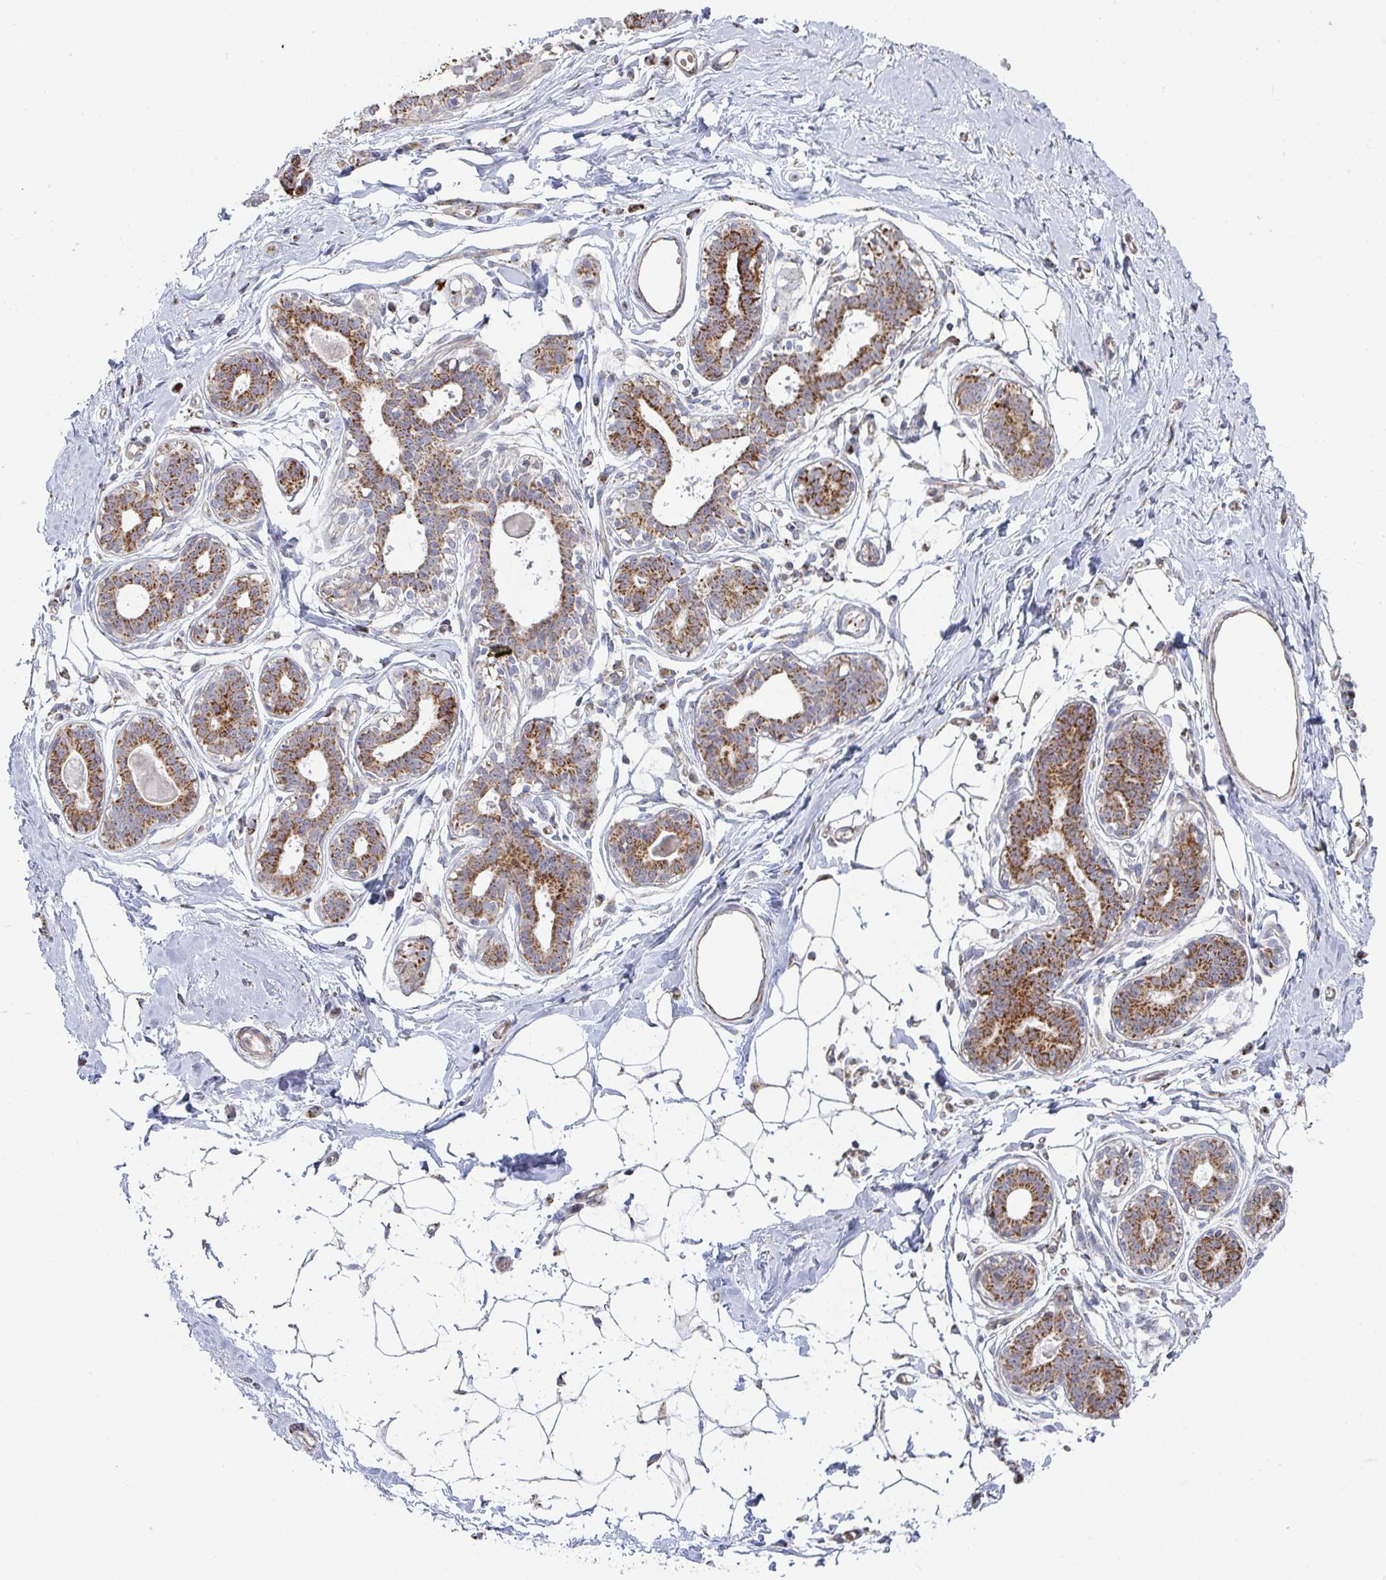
{"staining": {"intensity": "negative", "quantity": "none", "location": "none"}, "tissue": "breast", "cell_type": "Adipocytes", "image_type": "normal", "snomed": [{"axis": "morphology", "description": "Normal tissue, NOS"}, {"axis": "topography", "description": "Breast"}], "caption": "This is a photomicrograph of immunohistochemistry (IHC) staining of benign breast, which shows no positivity in adipocytes.", "gene": "ZNF526", "patient": {"sex": "female", "age": 45}}